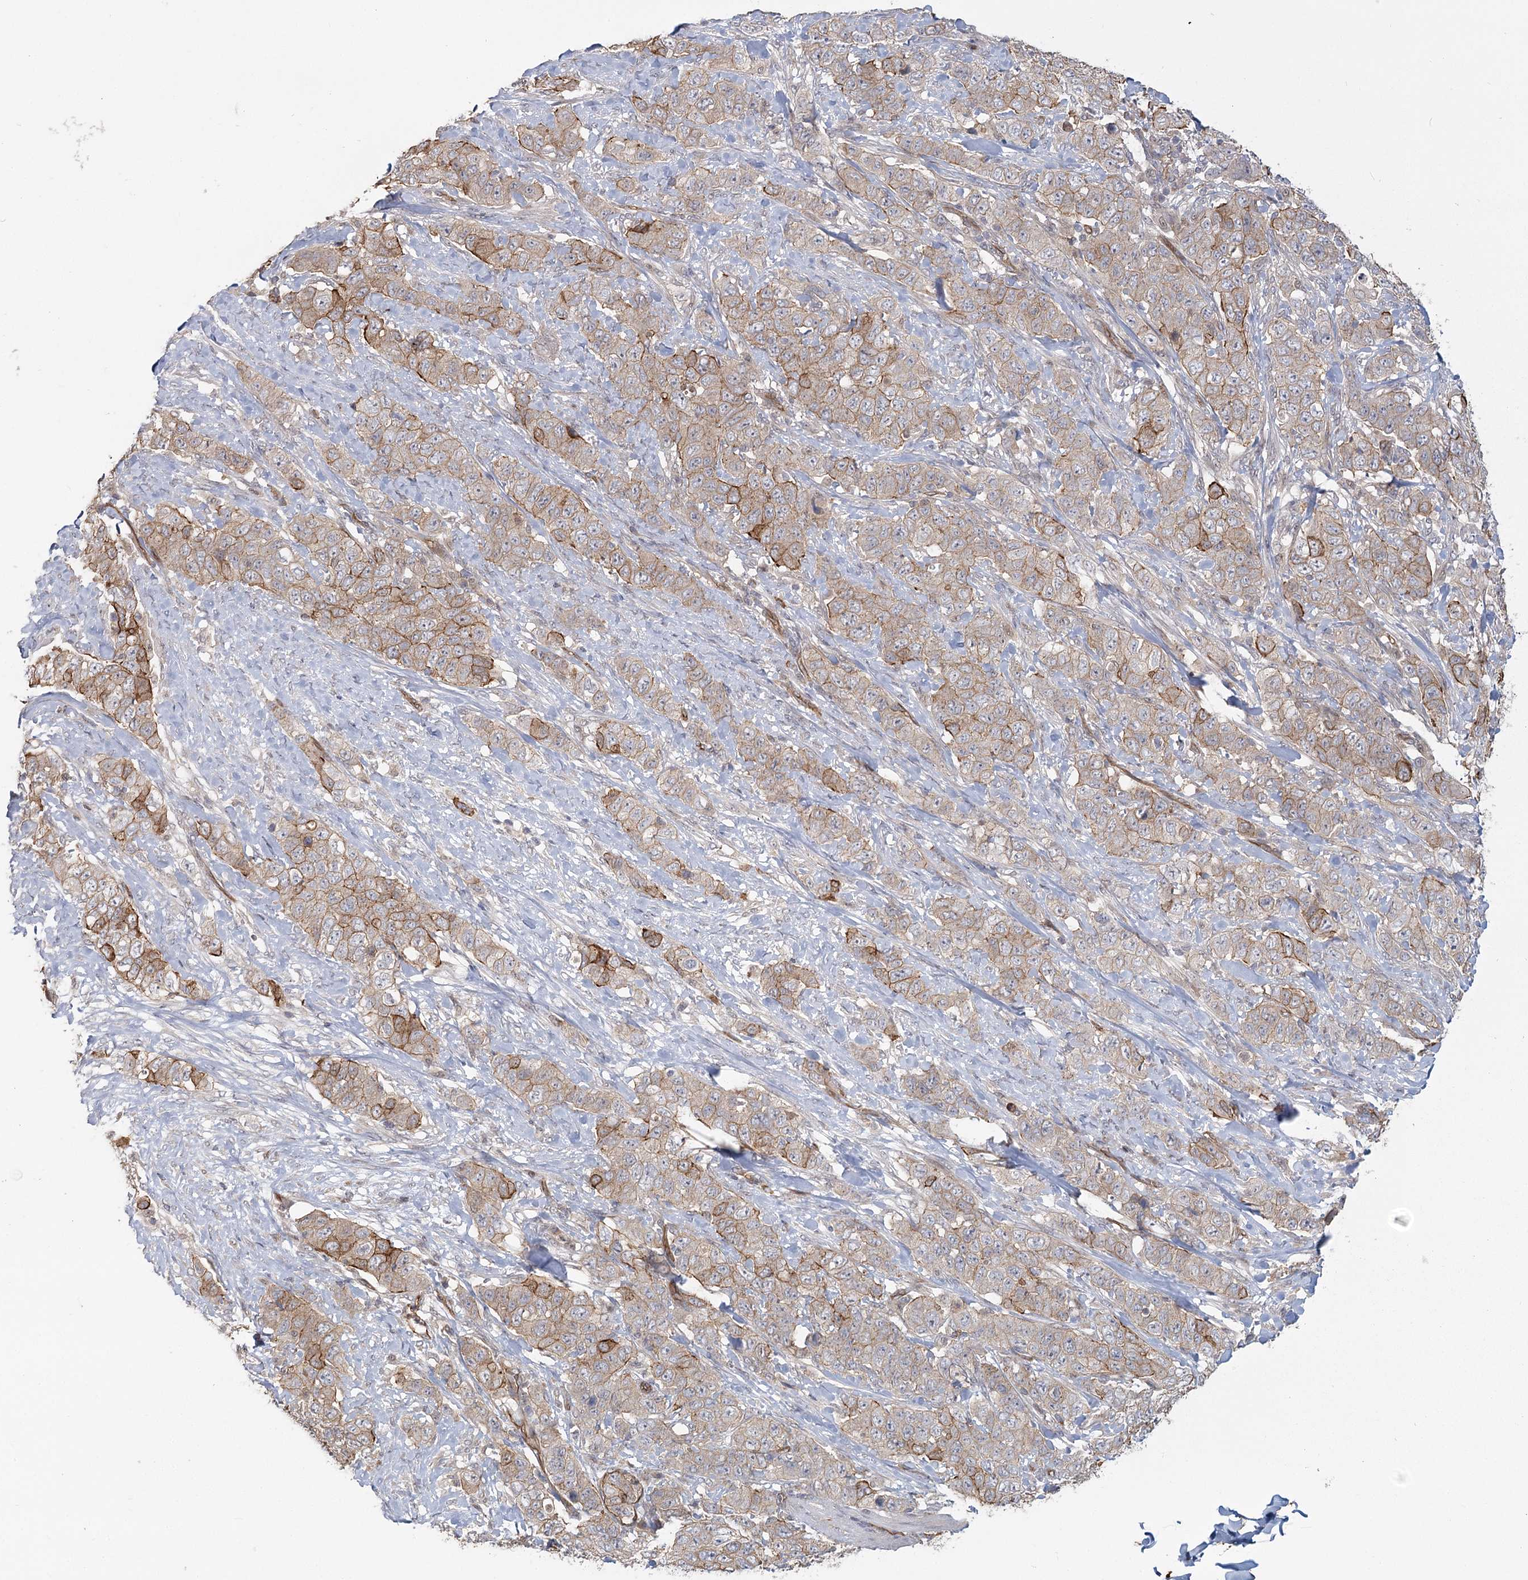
{"staining": {"intensity": "moderate", "quantity": ">75%", "location": "cytoplasmic/membranous"}, "tissue": "stomach cancer", "cell_type": "Tumor cells", "image_type": "cancer", "snomed": [{"axis": "morphology", "description": "Adenocarcinoma, NOS"}, {"axis": "topography", "description": "Stomach"}], "caption": "Tumor cells display medium levels of moderate cytoplasmic/membranous staining in about >75% of cells in stomach adenocarcinoma.", "gene": "RPP14", "patient": {"sex": "male", "age": 48}}